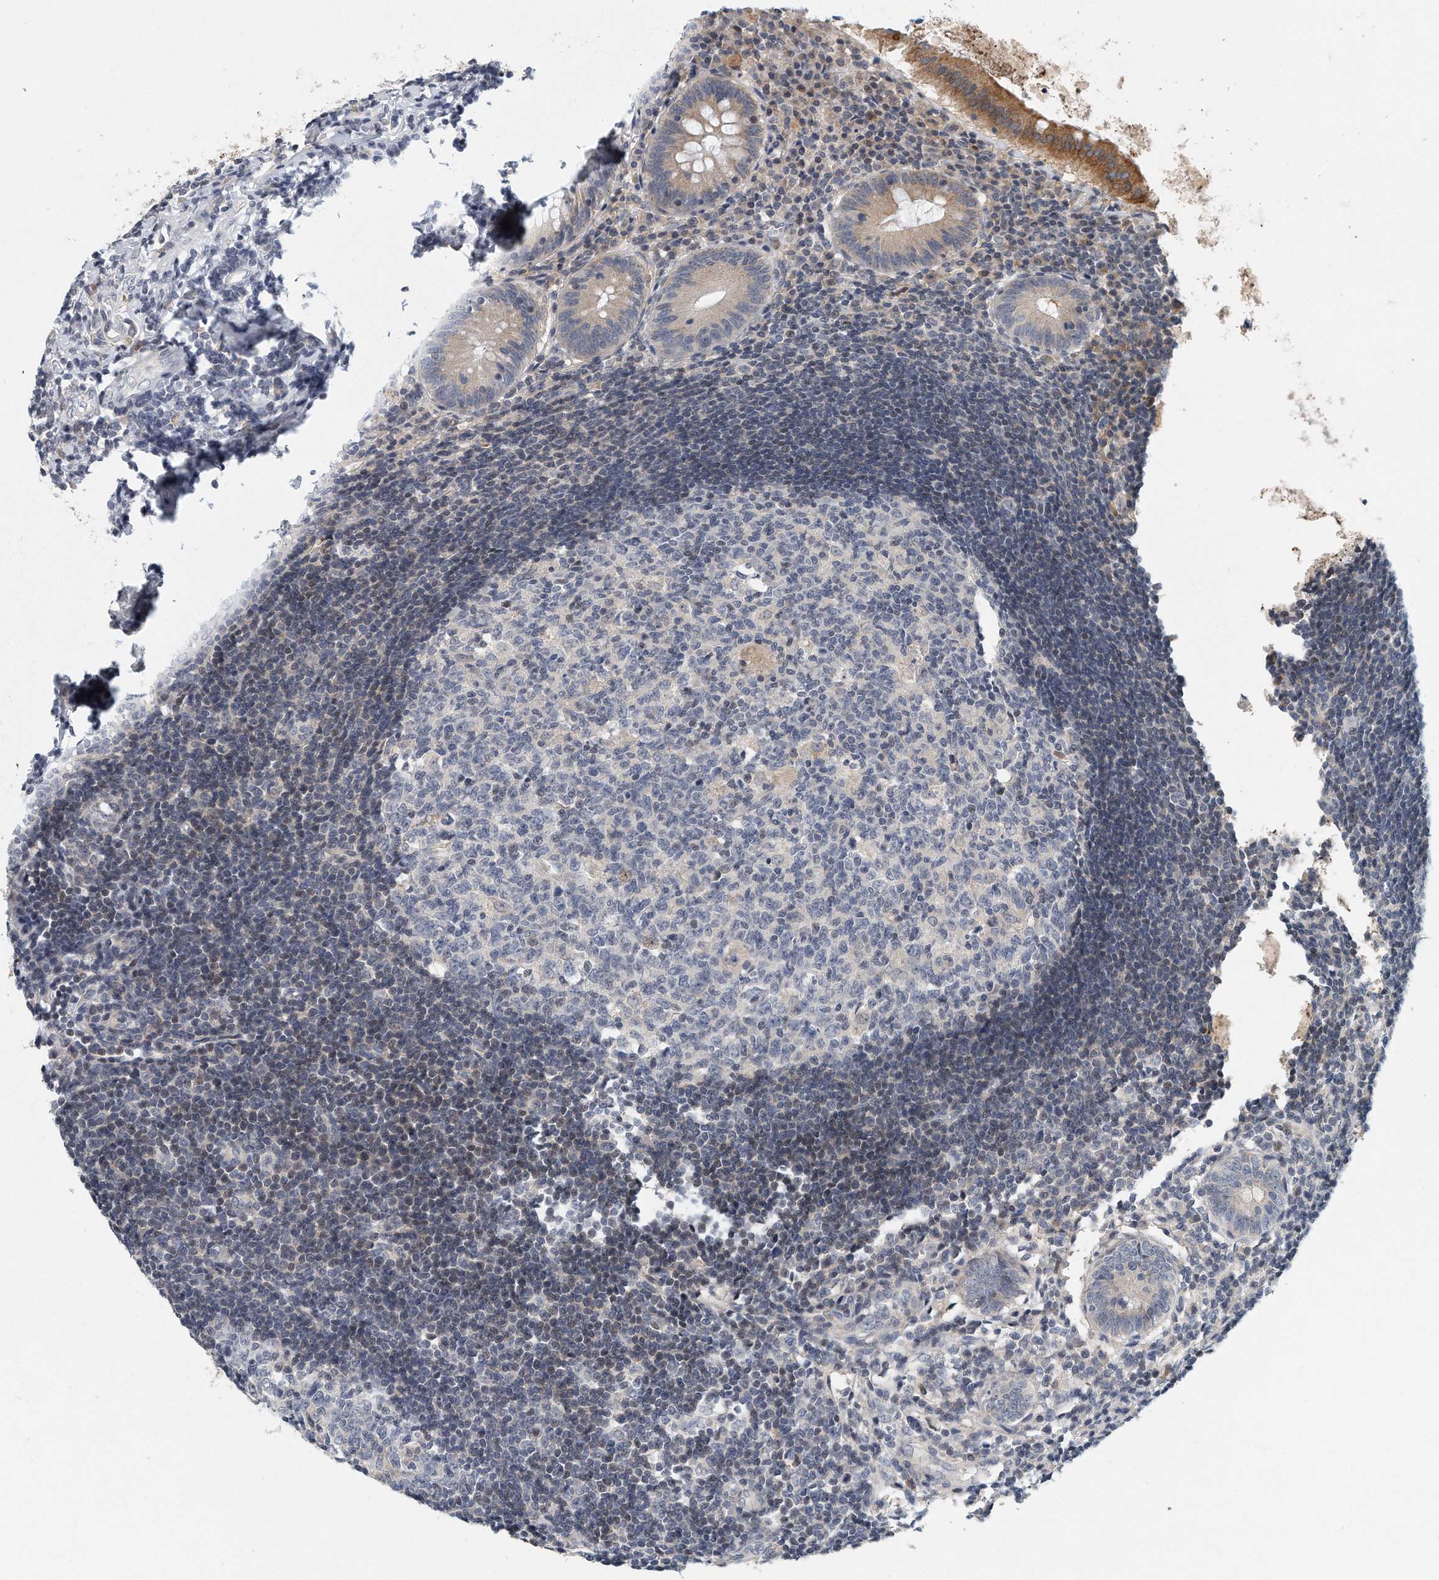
{"staining": {"intensity": "moderate", "quantity": "<25%", "location": "cytoplasmic/membranous"}, "tissue": "appendix", "cell_type": "Glandular cells", "image_type": "normal", "snomed": [{"axis": "morphology", "description": "Normal tissue, NOS"}, {"axis": "topography", "description": "Appendix"}], "caption": "Human appendix stained with a brown dye reveals moderate cytoplasmic/membranous positive staining in approximately <25% of glandular cells.", "gene": "VLDLR", "patient": {"sex": "female", "age": 54}}